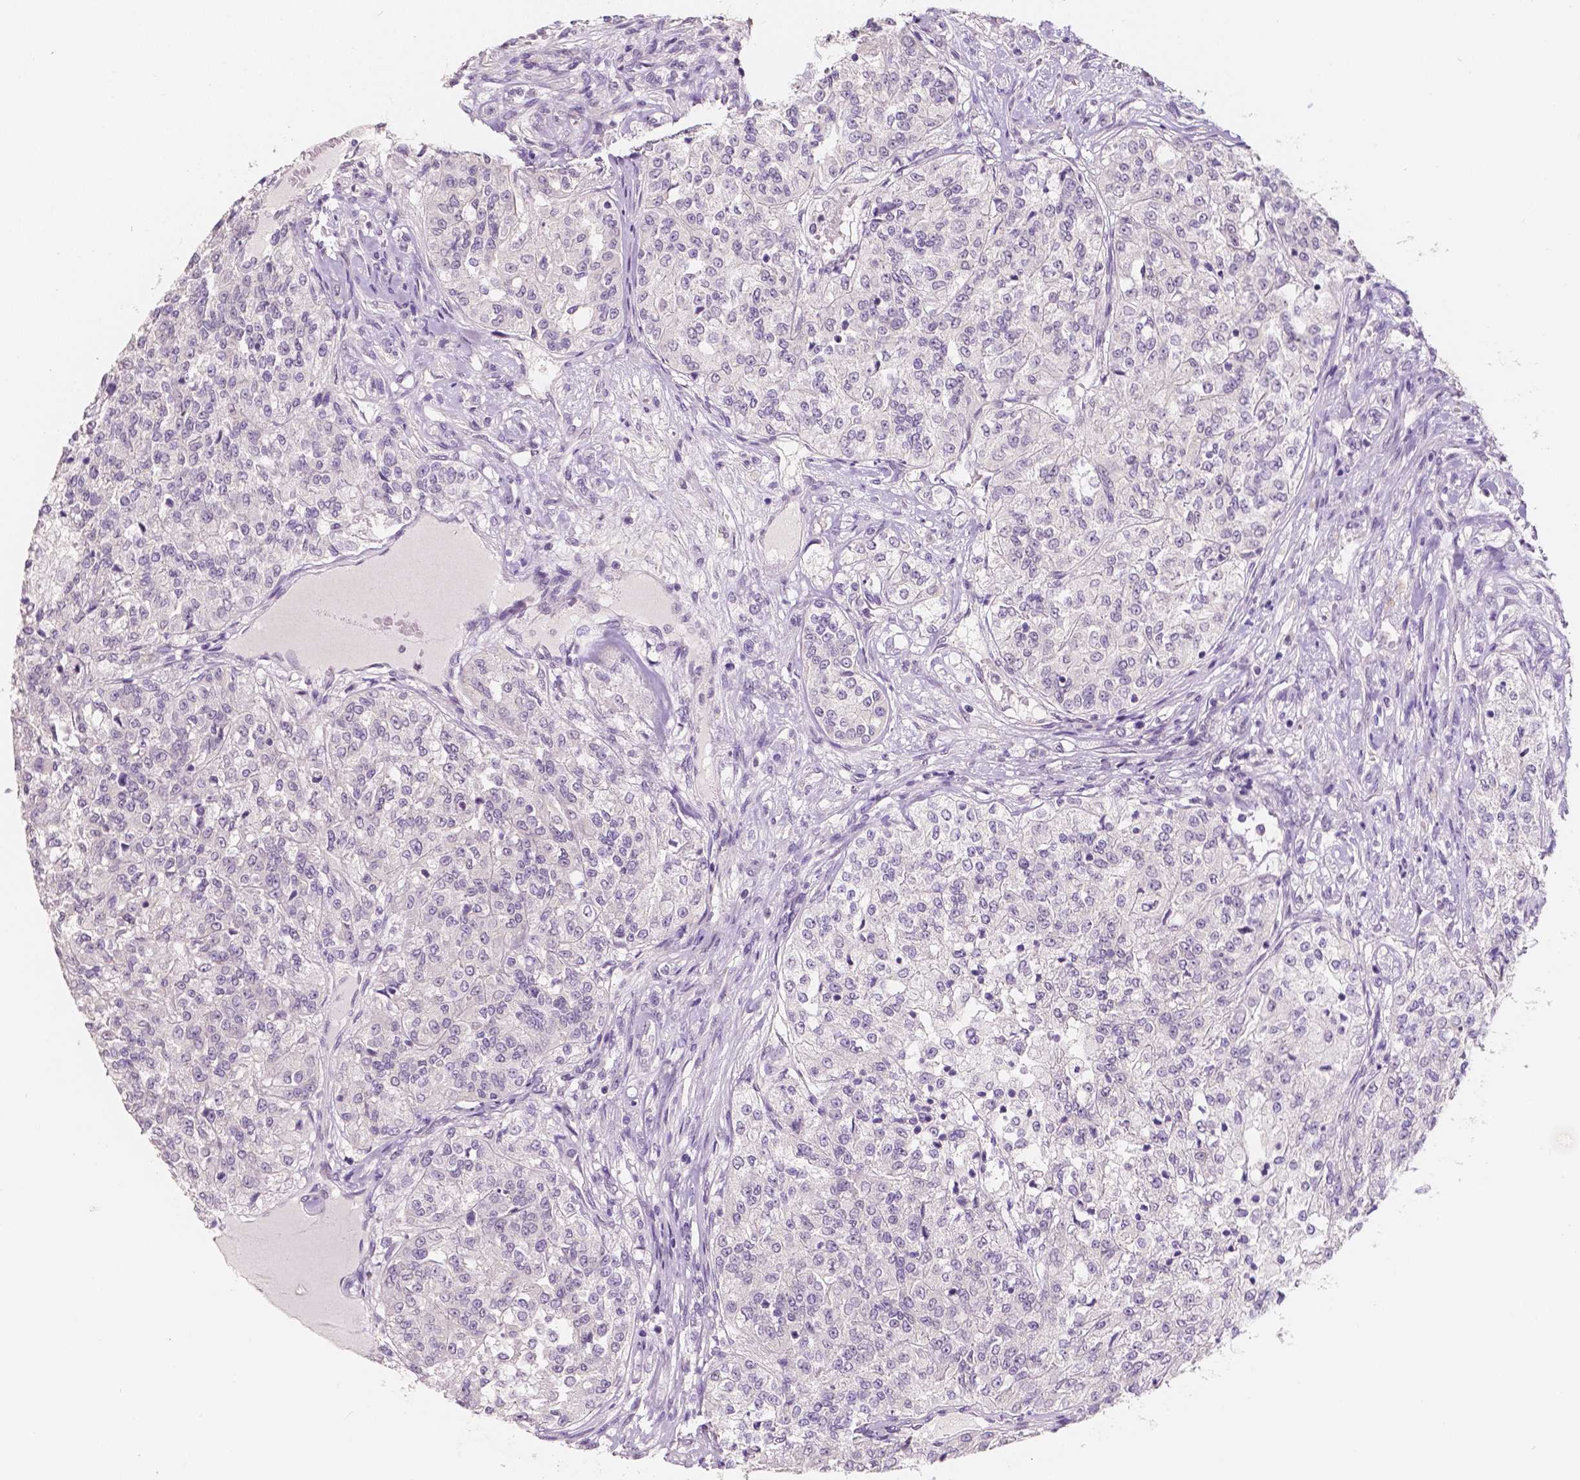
{"staining": {"intensity": "negative", "quantity": "none", "location": "none"}, "tissue": "renal cancer", "cell_type": "Tumor cells", "image_type": "cancer", "snomed": [{"axis": "morphology", "description": "Adenocarcinoma, NOS"}, {"axis": "topography", "description": "Kidney"}], "caption": "This is an IHC micrograph of human adenocarcinoma (renal). There is no positivity in tumor cells.", "gene": "TAL1", "patient": {"sex": "female", "age": 63}}